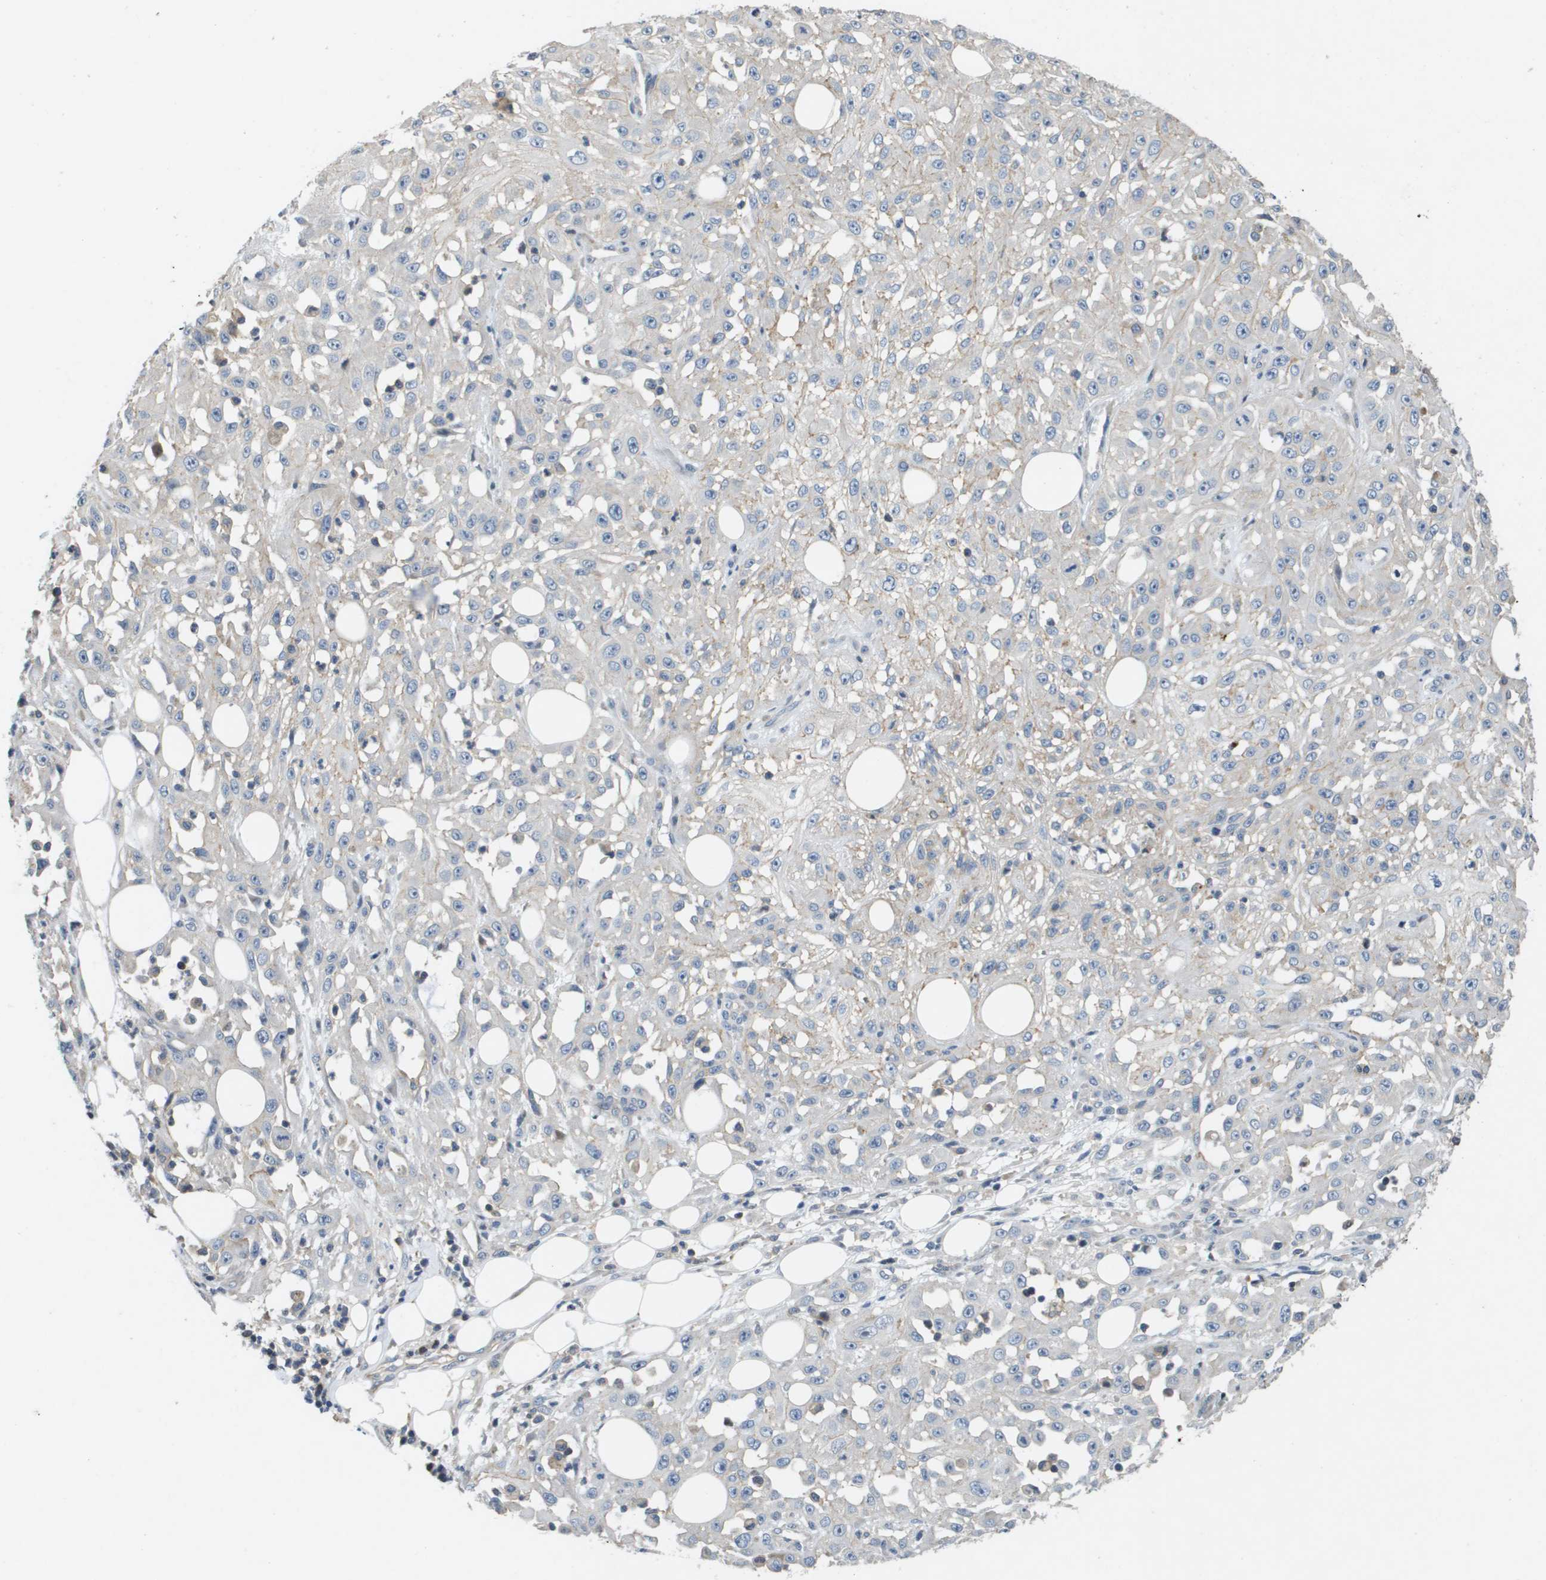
{"staining": {"intensity": "weak", "quantity": "<25%", "location": "cytoplasmic/membranous"}, "tissue": "skin cancer", "cell_type": "Tumor cells", "image_type": "cancer", "snomed": [{"axis": "morphology", "description": "Squamous cell carcinoma, NOS"}, {"axis": "morphology", "description": "Squamous cell carcinoma, metastatic, NOS"}, {"axis": "topography", "description": "Skin"}, {"axis": "topography", "description": "Lymph node"}], "caption": "A micrograph of skin cancer stained for a protein reveals no brown staining in tumor cells. The staining is performed using DAB (3,3'-diaminobenzidine) brown chromogen with nuclei counter-stained in using hematoxylin.", "gene": "SCN4B", "patient": {"sex": "male", "age": 75}}